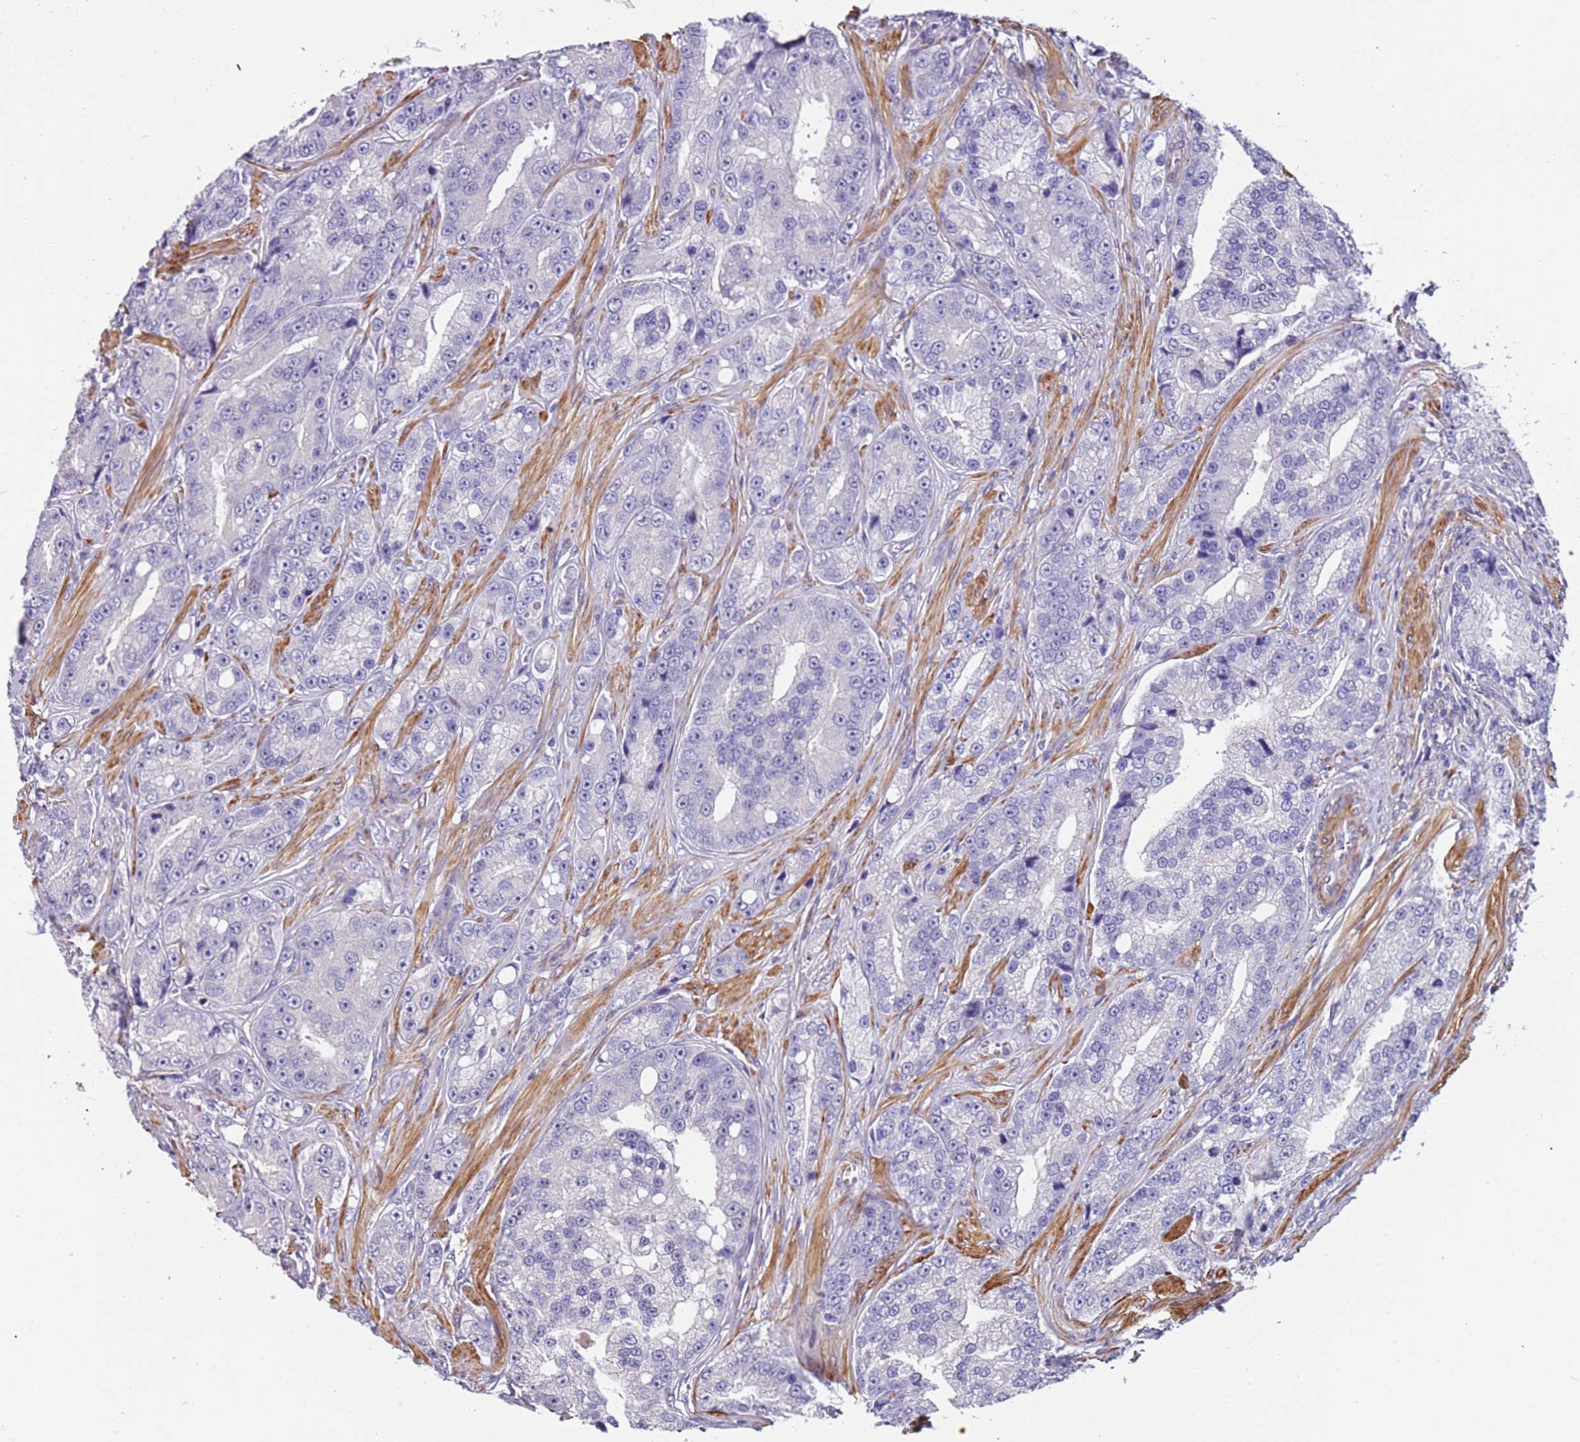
{"staining": {"intensity": "negative", "quantity": "none", "location": "none"}, "tissue": "prostate cancer", "cell_type": "Tumor cells", "image_type": "cancer", "snomed": [{"axis": "morphology", "description": "Adenocarcinoma, High grade"}, {"axis": "topography", "description": "Prostate"}], "caption": "Prostate high-grade adenocarcinoma was stained to show a protein in brown. There is no significant staining in tumor cells.", "gene": "PCGF2", "patient": {"sex": "male", "age": 74}}